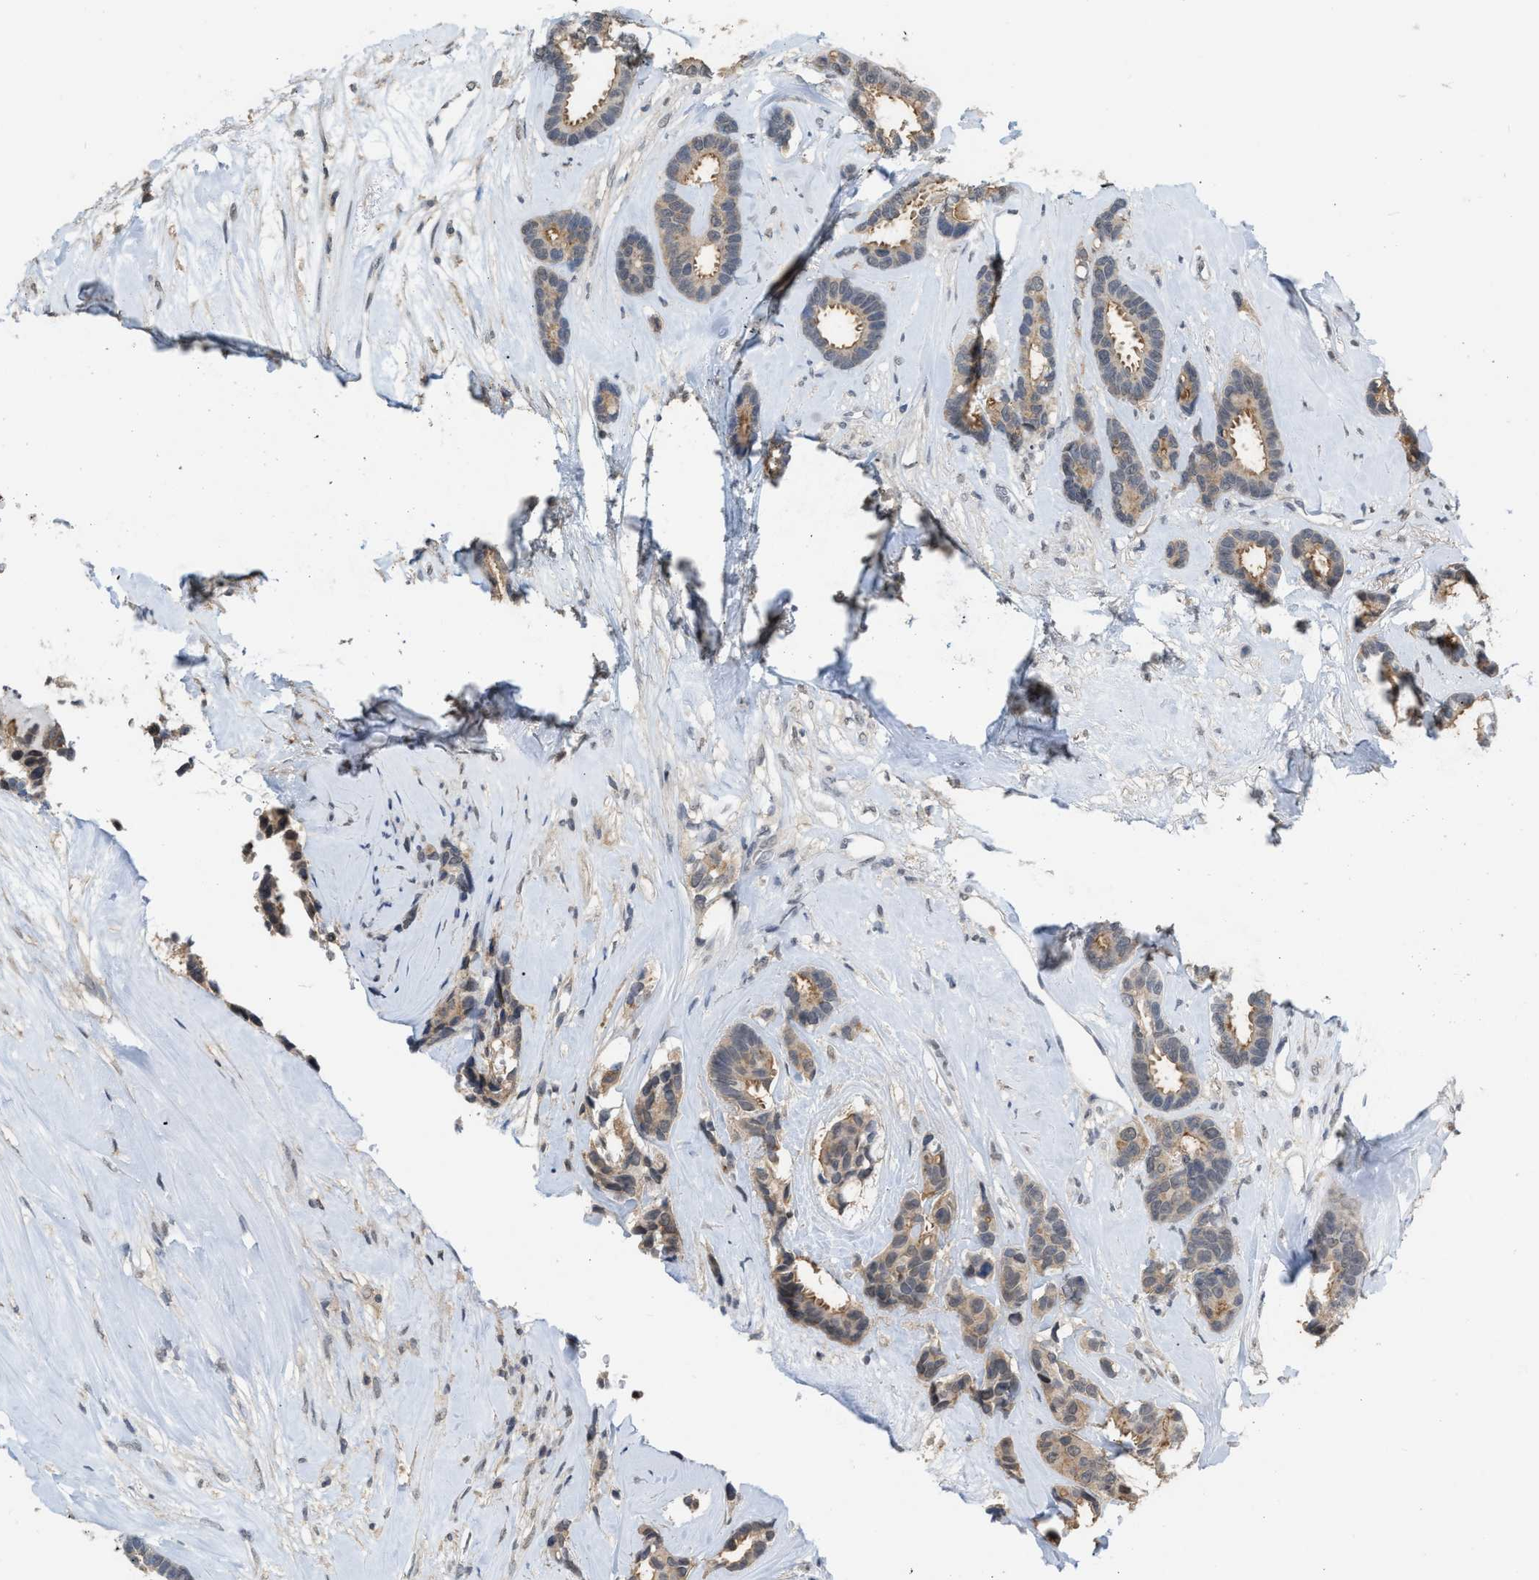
{"staining": {"intensity": "moderate", "quantity": ">75%", "location": "cytoplasmic/membranous"}, "tissue": "breast cancer", "cell_type": "Tumor cells", "image_type": "cancer", "snomed": [{"axis": "morphology", "description": "Duct carcinoma"}, {"axis": "topography", "description": "Breast"}], "caption": "Invasive ductal carcinoma (breast) tissue exhibits moderate cytoplasmic/membranous expression in about >75% of tumor cells", "gene": "BAIAP2L1", "patient": {"sex": "female", "age": 87}}